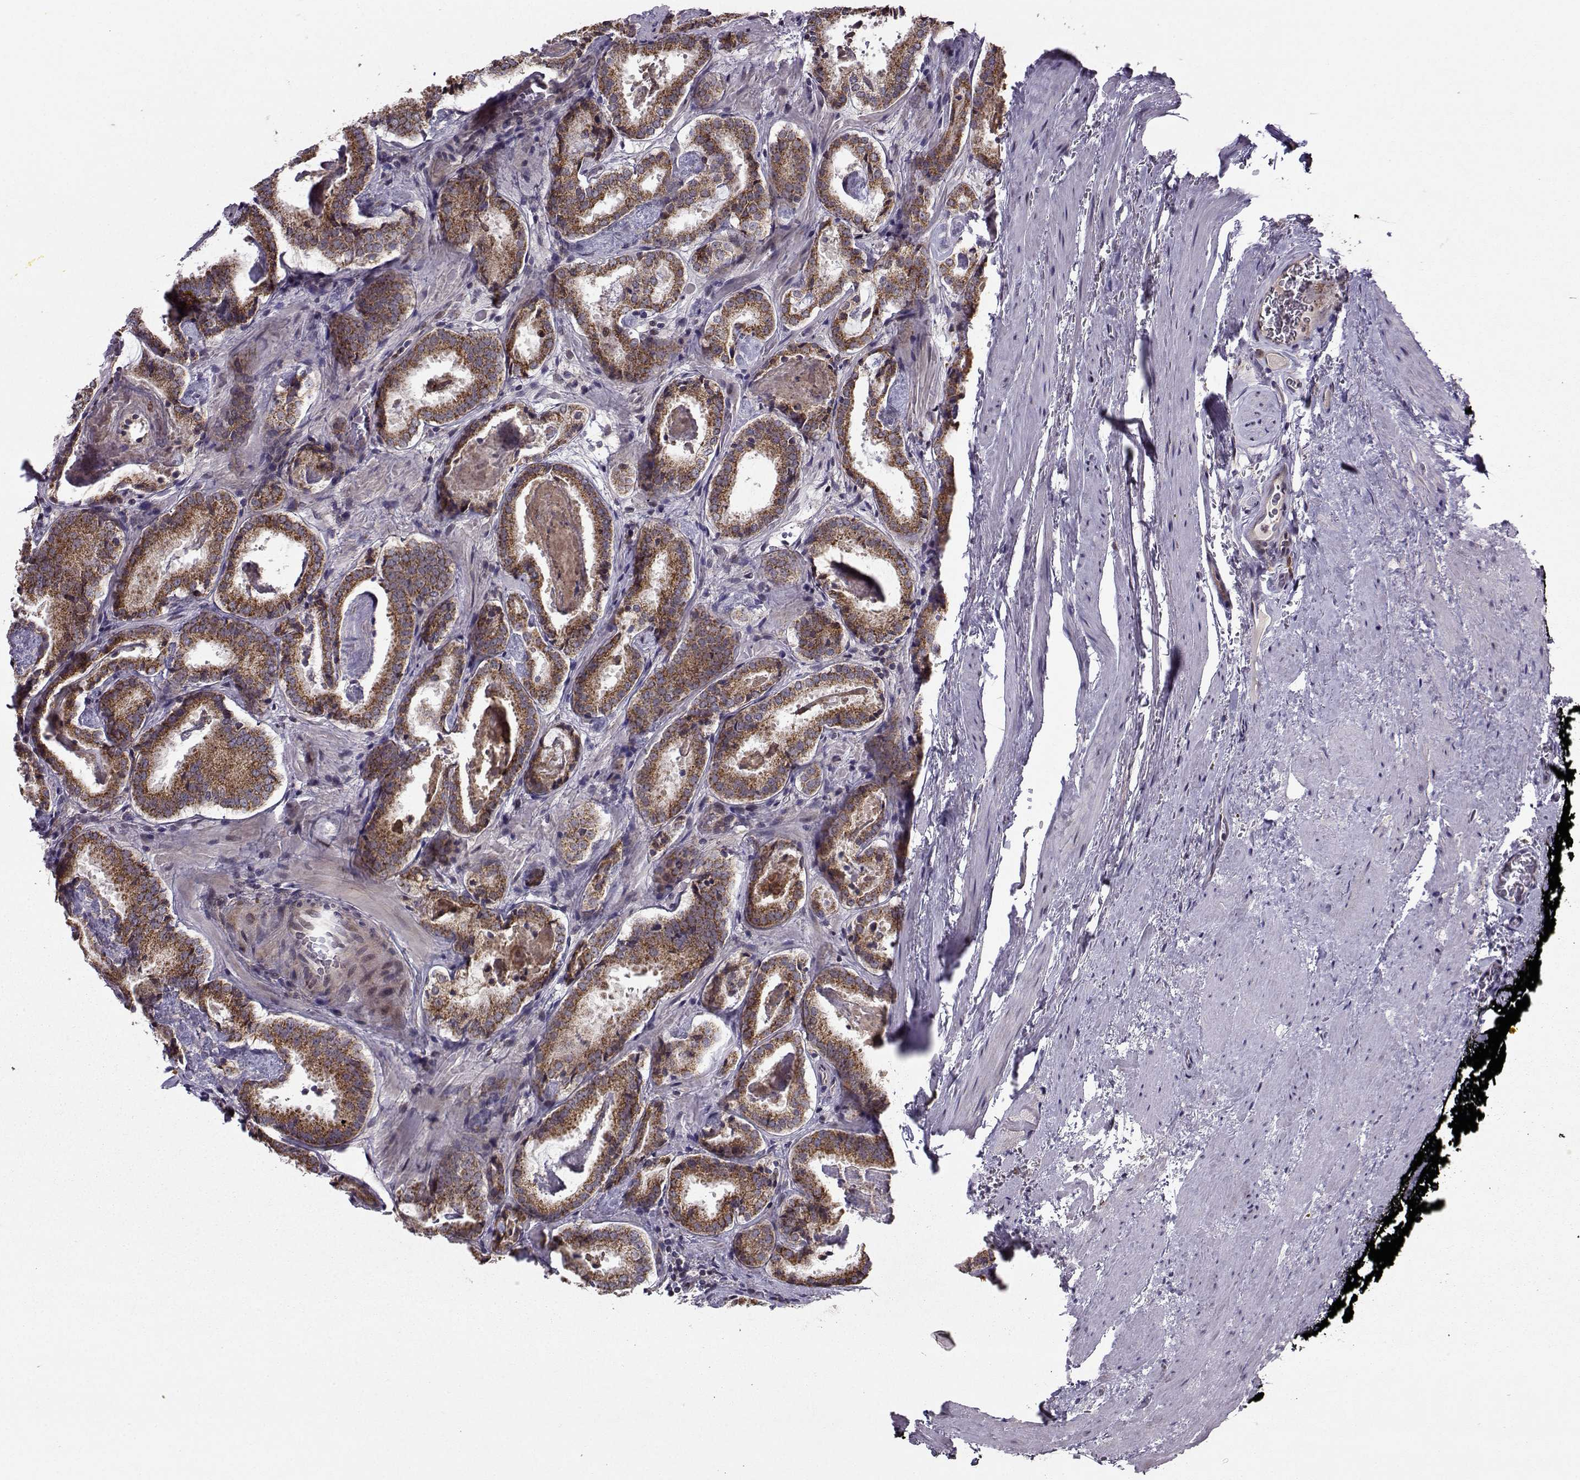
{"staining": {"intensity": "strong", "quantity": ">75%", "location": "cytoplasmic/membranous"}, "tissue": "prostate cancer", "cell_type": "Tumor cells", "image_type": "cancer", "snomed": [{"axis": "morphology", "description": "Adenocarcinoma, NOS"}, {"axis": "morphology", "description": "Adenocarcinoma, High grade"}, {"axis": "topography", "description": "Prostate"}], "caption": "IHC (DAB (3,3'-diaminobenzidine)) staining of prostate cancer reveals strong cytoplasmic/membranous protein staining in about >75% of tumor cells. The protein is stained brown, and the nuclei are stained in blue (DAB IHC with brightfield microscopy, high magnification).", "gene": "NECAB3", "patient": {"sex": "male", "age": 62}}